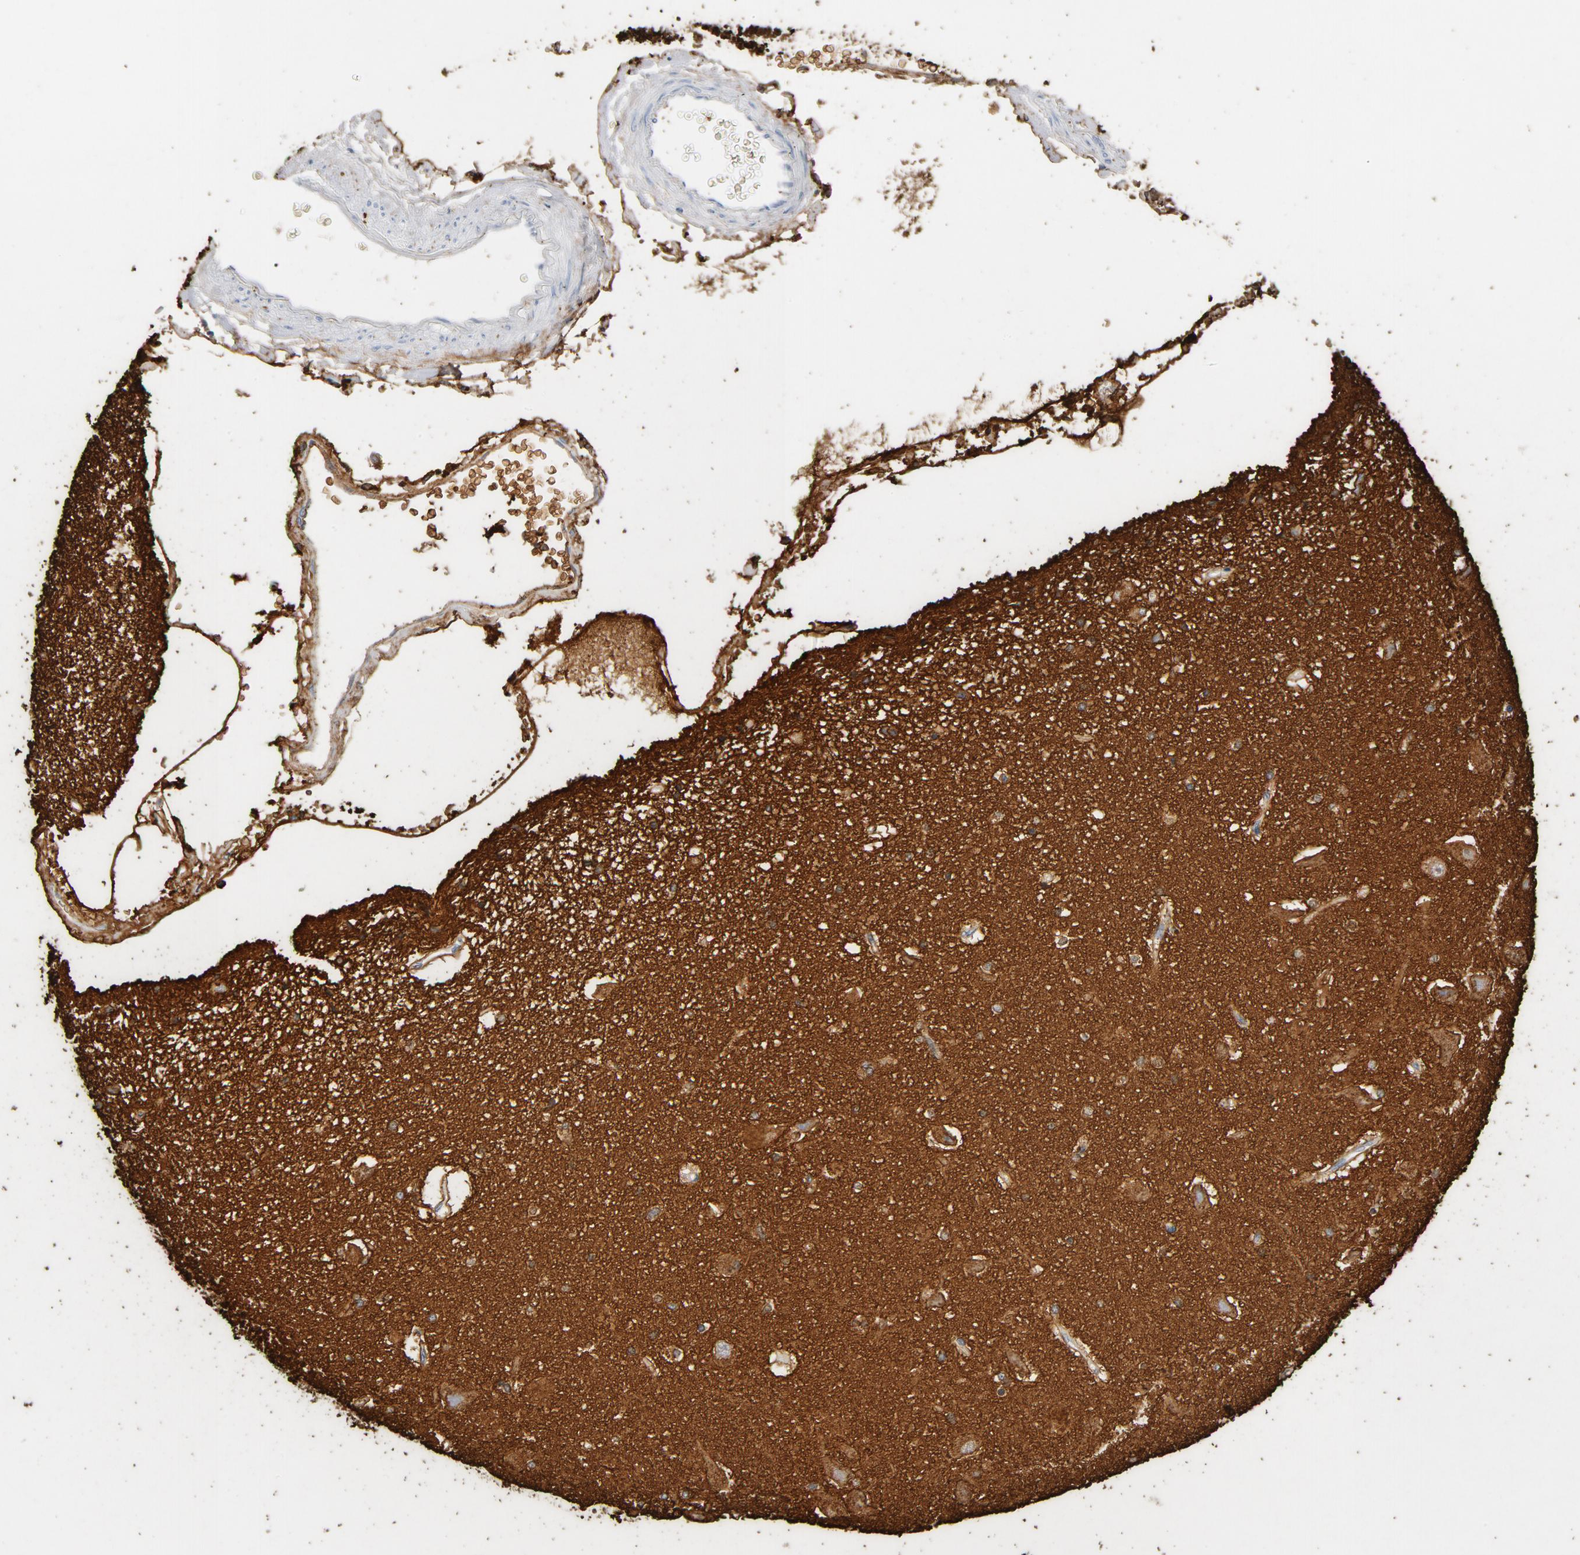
{"staining": {"intensity": "moderate", "quantity": ">75%", "location": "cytoplasmic/membranous"}, "tissue": "hippocampus", "cell_type": "Glial cells", "image_type": "normal", "snomed": [{"axis": "morphology", "description": "Normal tissue, NOS"}, {"axis": "topography", "description": "Hippocampus"}], "caption": "Immunohistochemical staining of benign human hippocampus demonstrates medium levels of moderate cytoplasmic/membranous expression in approximately >75% of glial cells. Nuclei are stained in blue.", "gene": "PTPRB", "patient": {"sex": "female", "age": 54}}